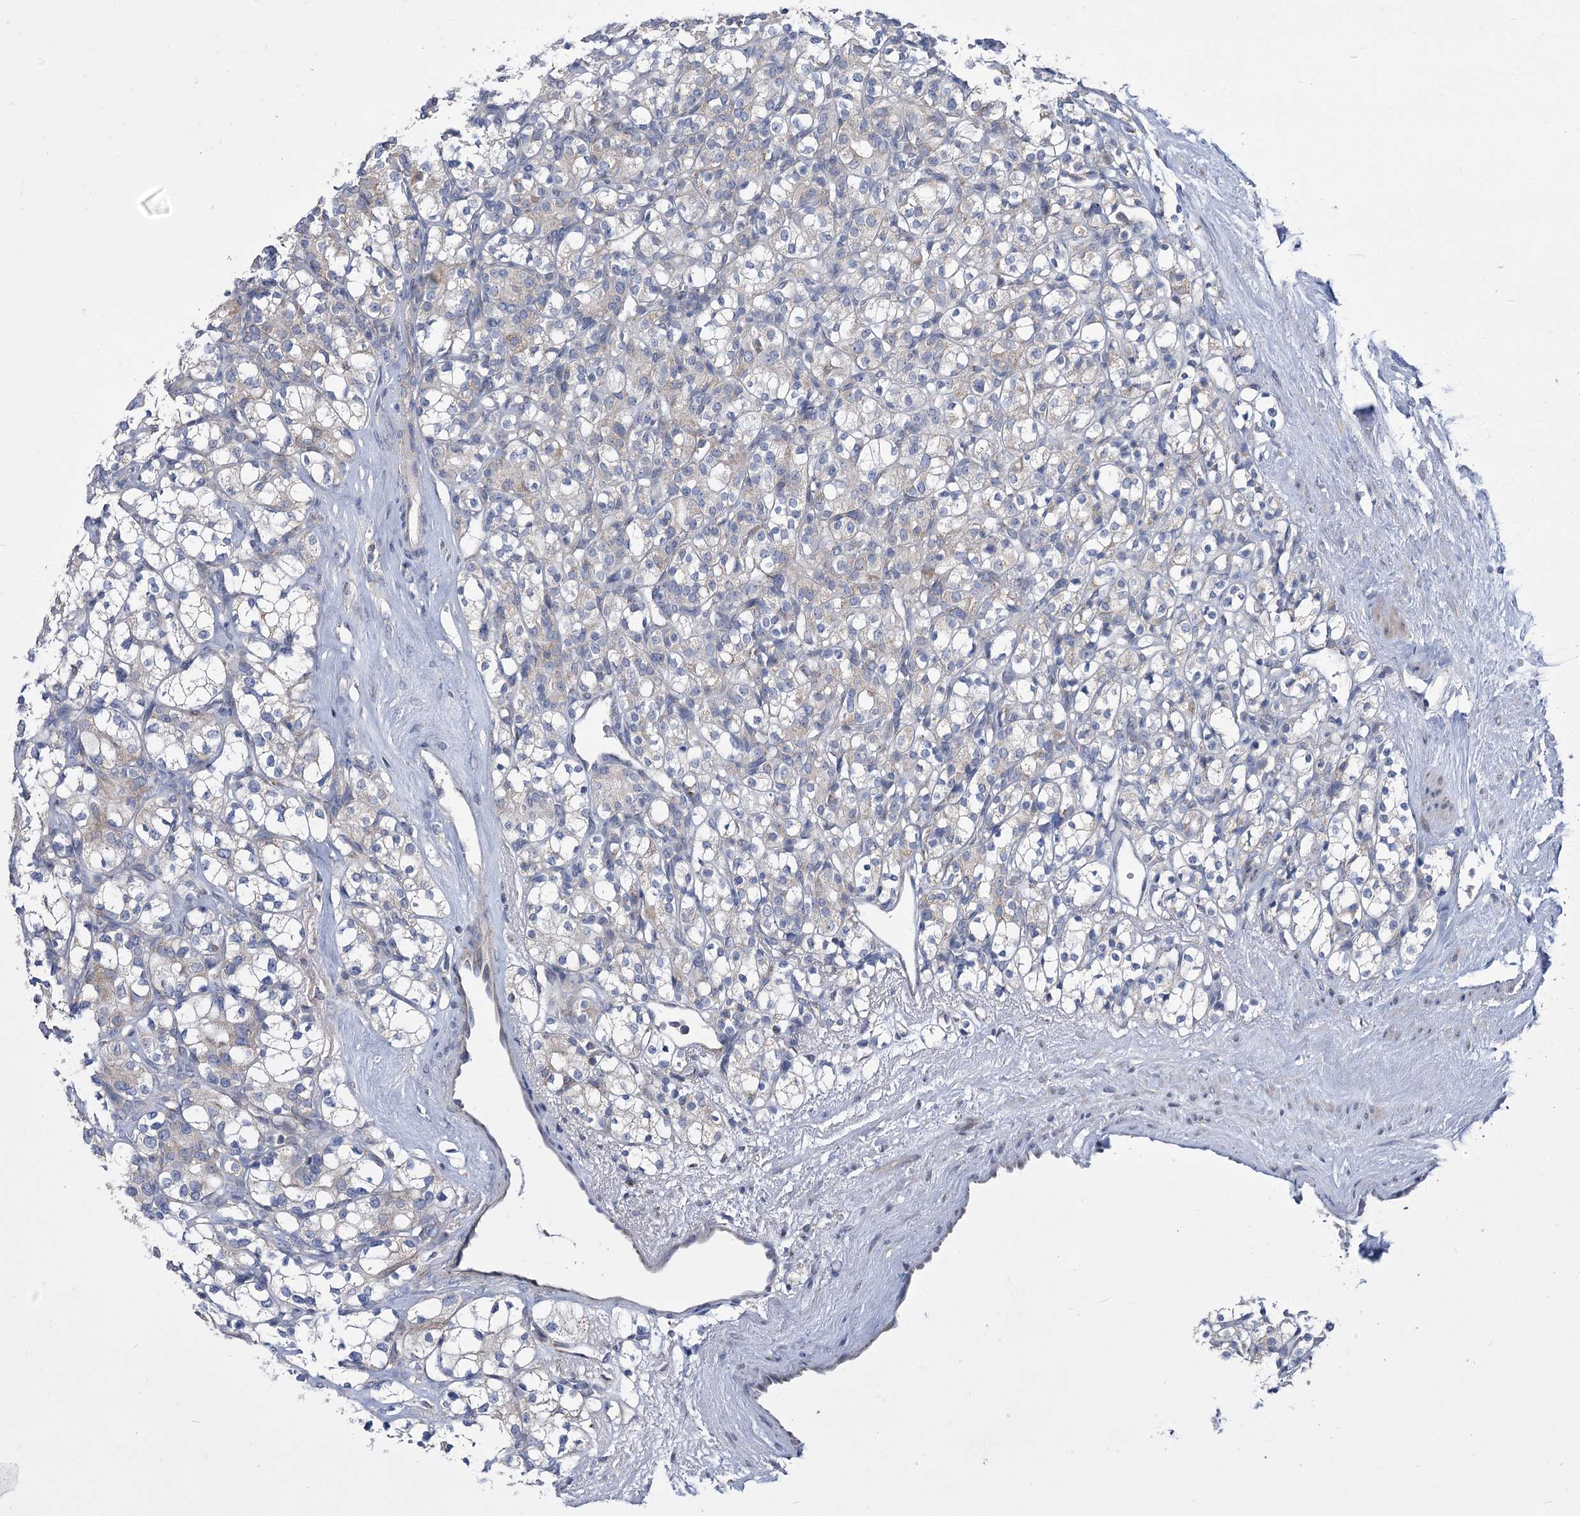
{"staining": {"intensity": "negative", "quantity": "none", "location": "none"}, "tissue": "renal cancer", "cell_type": "Tumor cells", "image_type": "cancer", "snomed": [{"axis": "morphology", "description": "Adenocarcinoma, NOS"}, {"axis": "topography", "description": "Kidney"}], "caption": "There is no significant expression in tumor cells of renal cancer (adenocarcinoma).", "gene": "PDHB", "patient": {"sex": "male", "age": 77}}